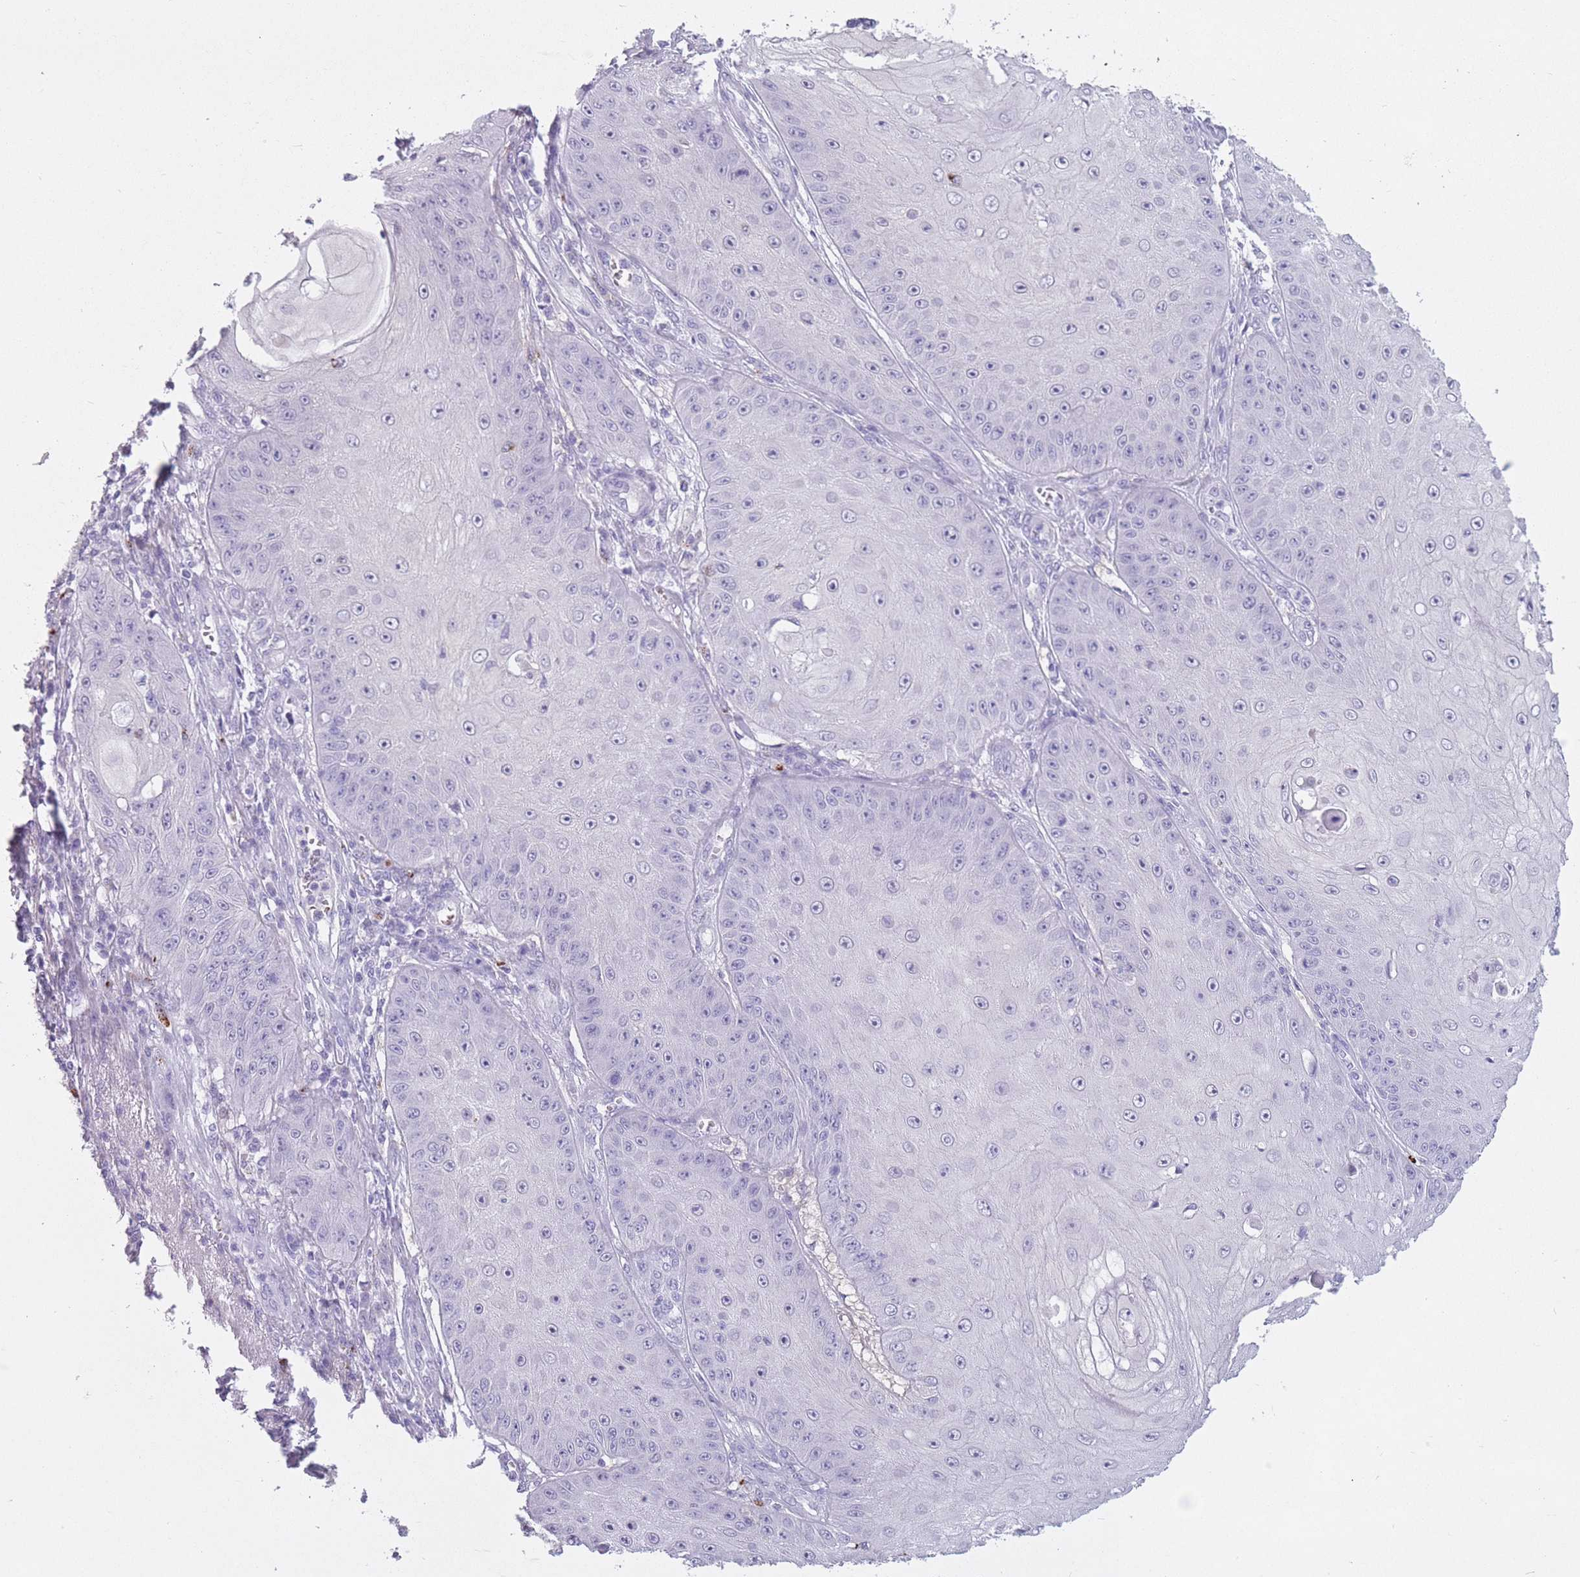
{"staining": {"intensity": "negative", "quantity": "none", "location": "none"}, "tissue": "skin cancer", "cell_type": "Tumor cells", "image_type": "cancer", "snomed": [{"axis": "morphology", "description": "Squamous cell carcinoma, NOS"}, {"axis": "topography", "description": "Skin"}], "caption": "High power microscopy micrograph of an IHC histopathology image of squamous cell carcinoma (skin), revealing no significant positivity in tumor cells. (Immunohistochemistry (ihc), brightfield microscopy, high magnification).", "gene": "OR7C1", "patient": {"sex": "male", "age": 70}}